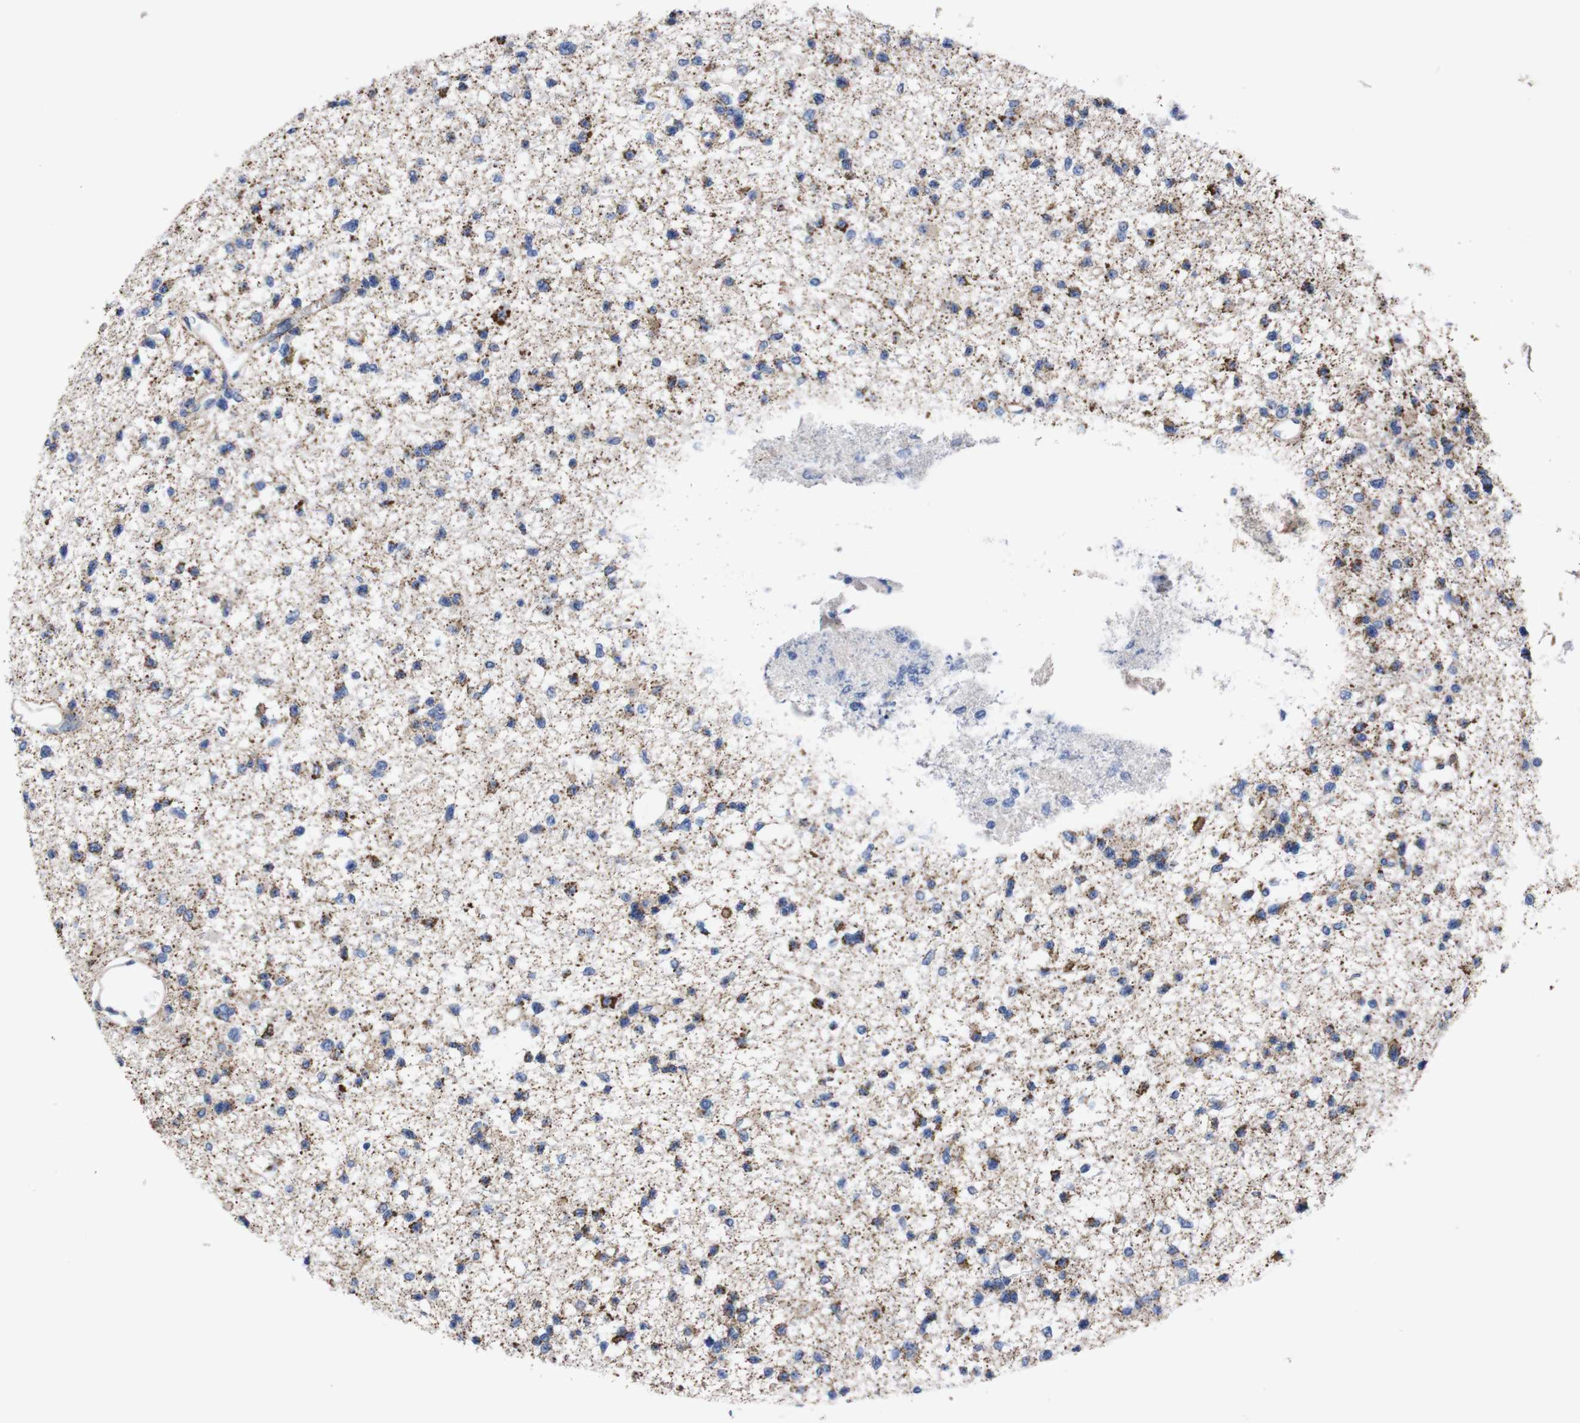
{"staining": {"intensity": "moderate", "quantity": ">75%", "location": "cytoplasmic/membranous"}, "tissue": "glioma", "cell_type": "Tumor cells", "image_type": "cancer", "snomed": [{"axis": "morphology", "description": "Glioma, malignant, Low grade"}, {"axis": "topography", "description": "Brain"}], "caption": "Protein staining shows moderate cytoplasmic/membranous staining in about >75% of tumor cells in malignant glioma (low-grade).", "gene": "USH1C", "patient": {"sex": "female", "age": 22}}